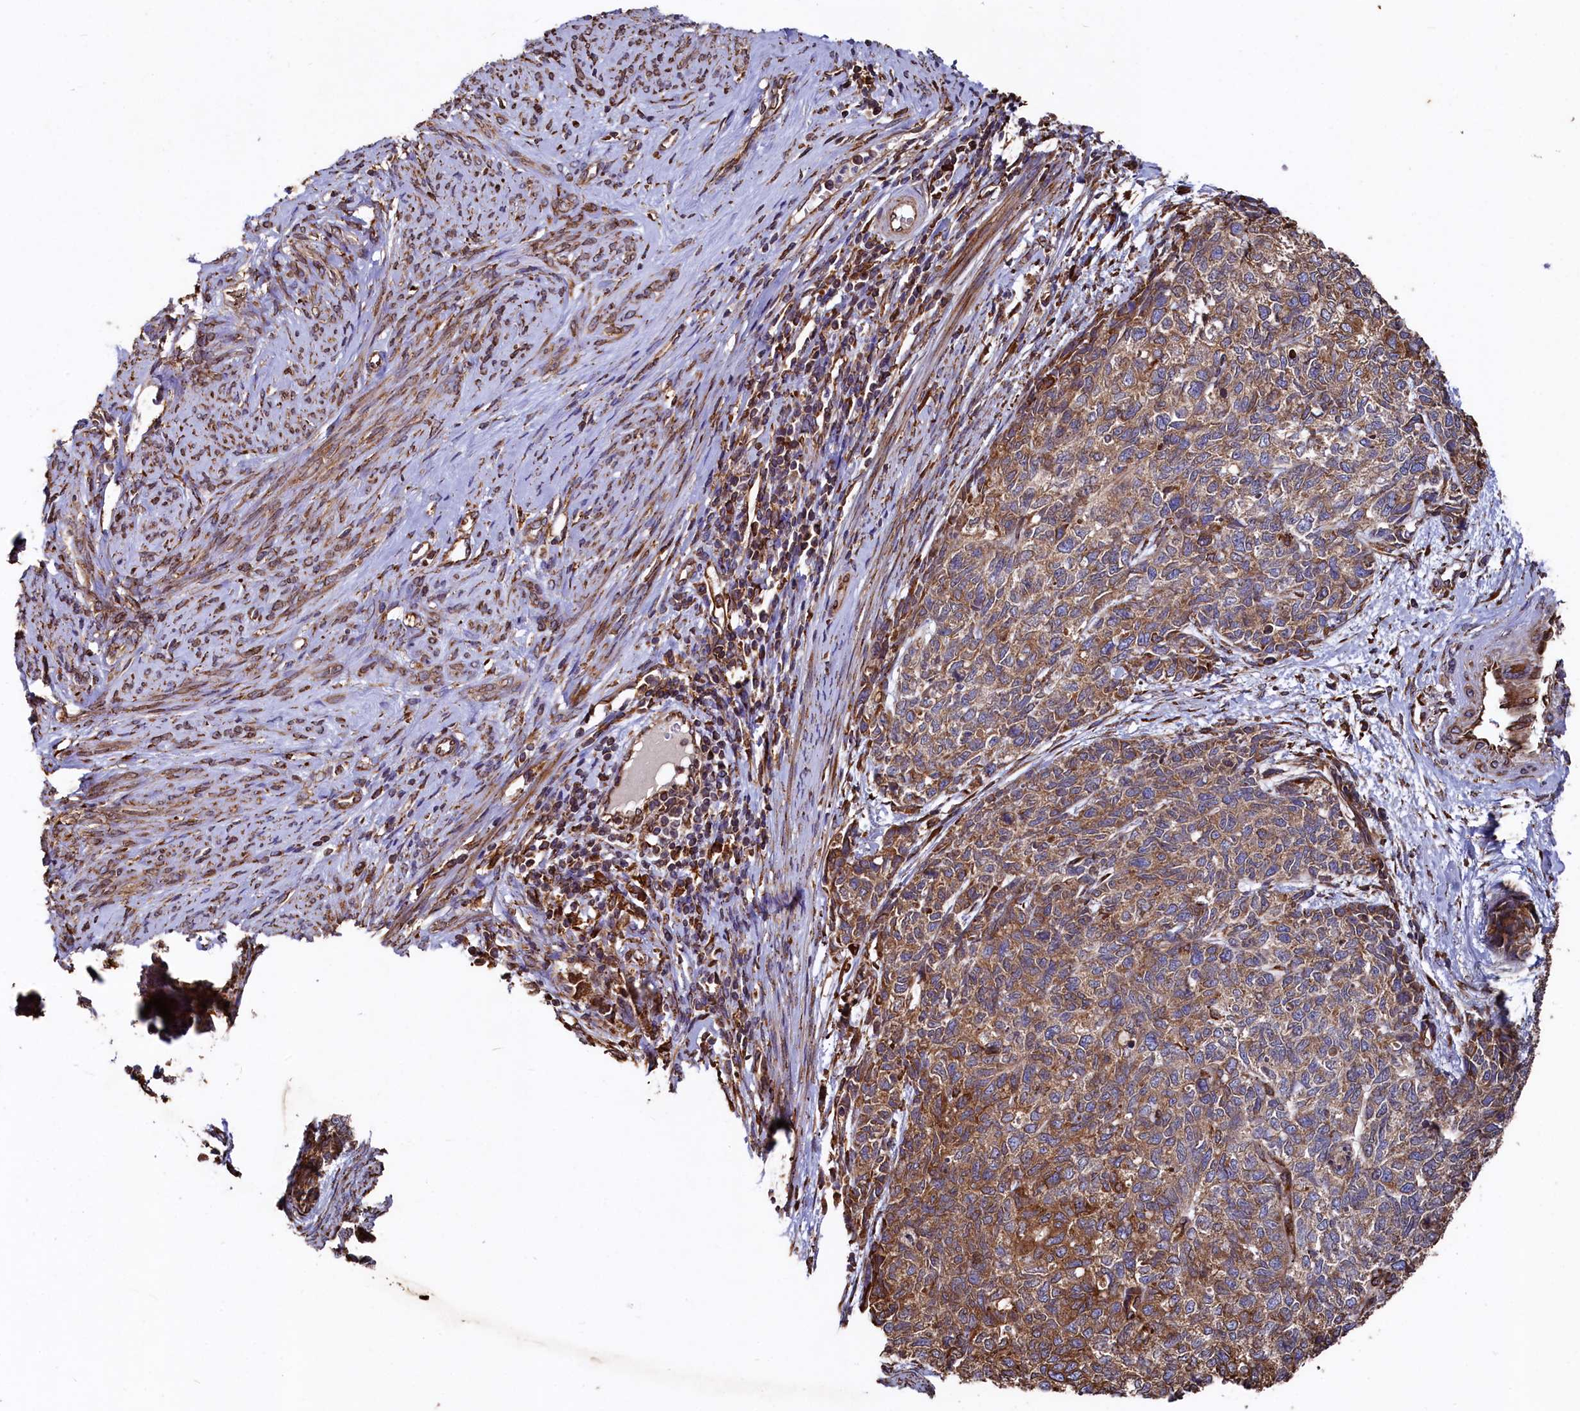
{"staining": {"intensity": "moderate", "quantity": ">75%", "location": "cytoplasmic/membranous"}, "tissue": "cervical cancer", "cell_type": "Tumor cells", "image_type": "cancer", "snomed": [{"axis": "morphology", "description": "Squamous cell carcinoma, NOS"}, {"axis": "topography", "description": "Cervix"}], "caption": "This is an image of IHC staining of cervical cancer (squamous cell carcinoma), which shows moderate expression in the cytoplasmic/membranous of tumor cells.", "gene": "NEURL1B", "patient": {"sex": "female", "age": 63}}